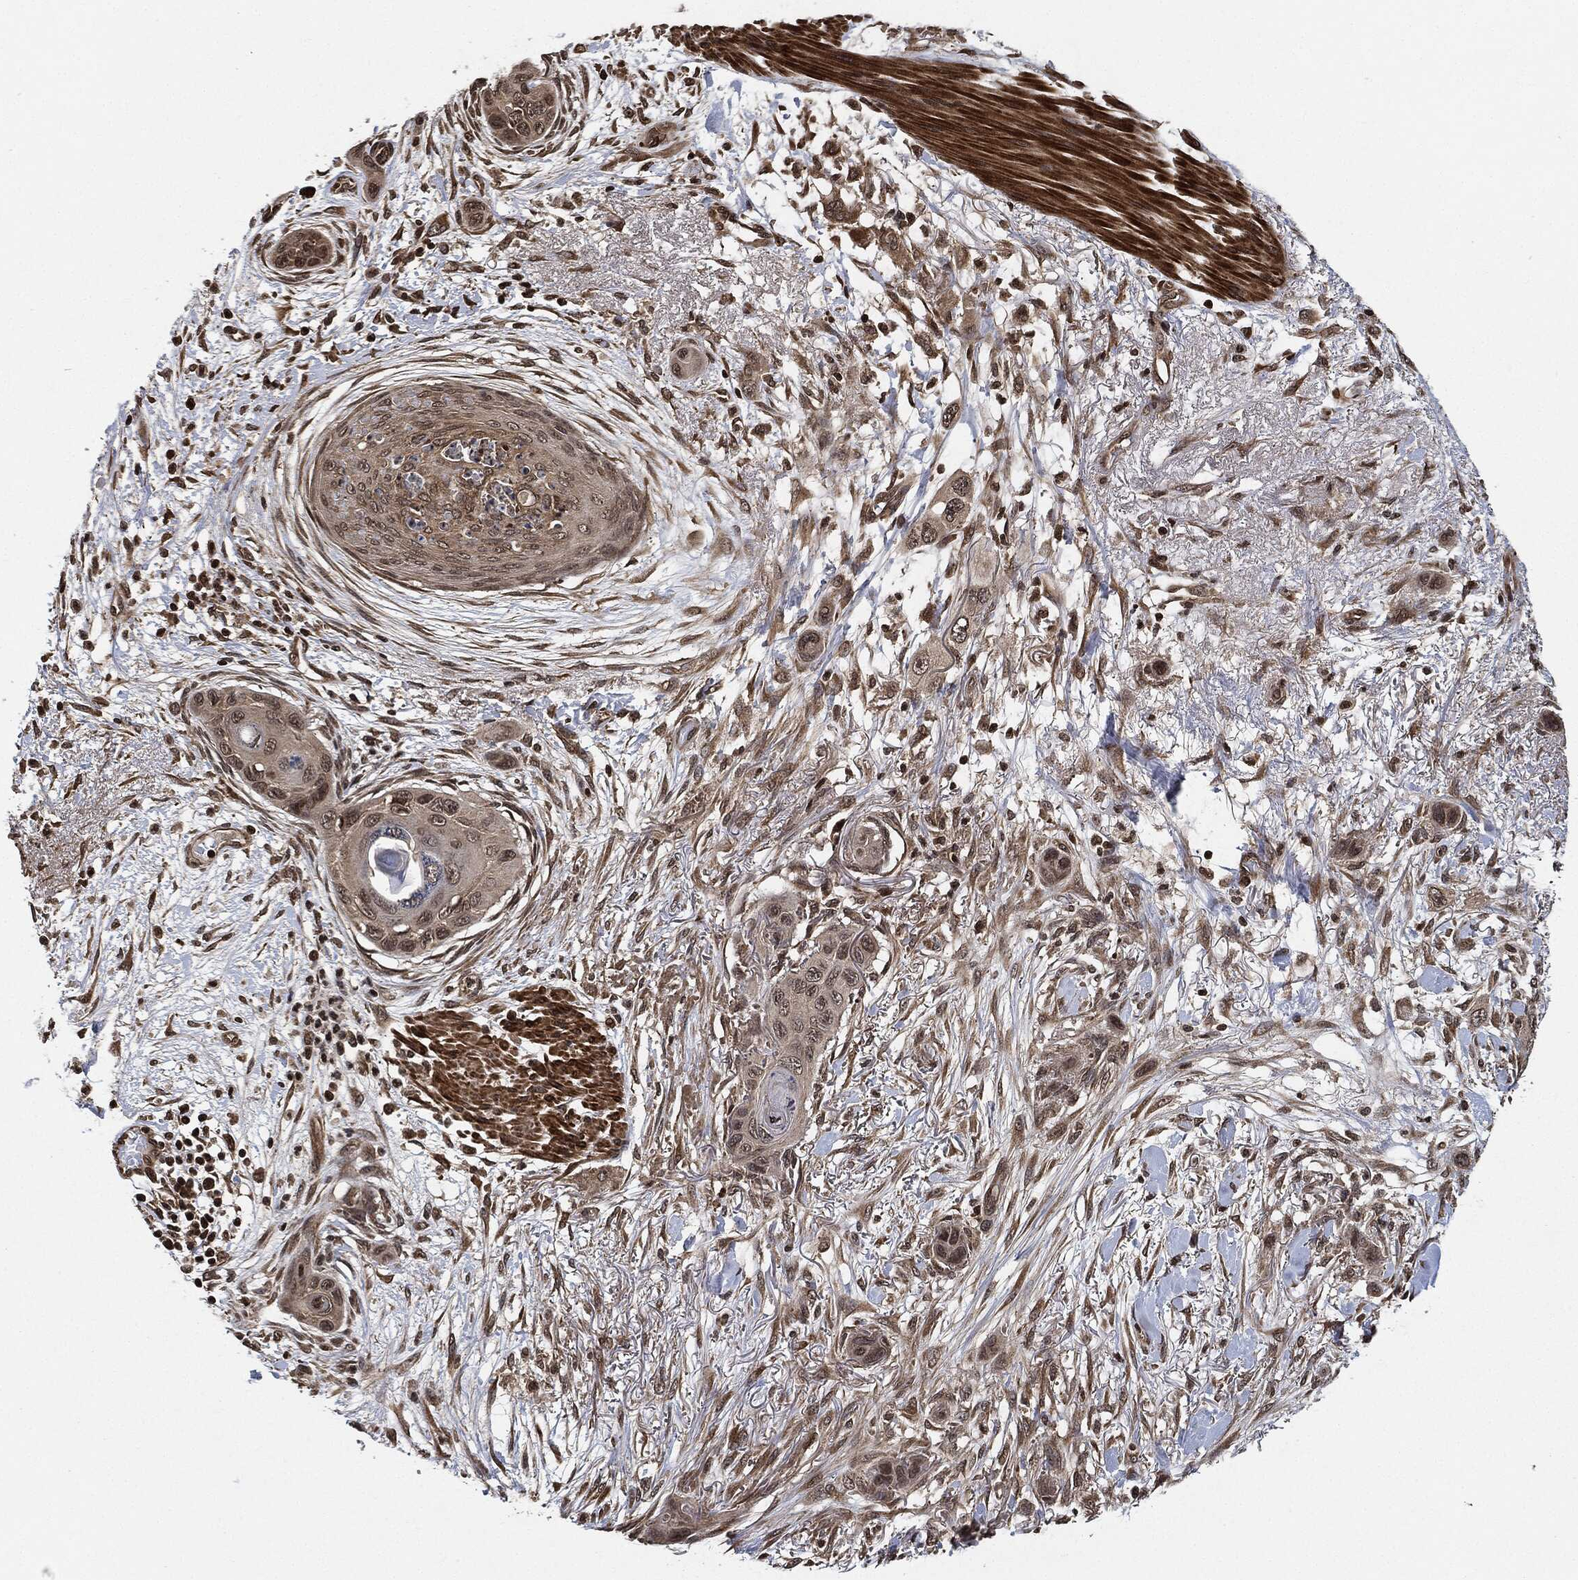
{"staining": {"intensity": "negative", "quantity": "none", "location": "none"}, "tissue": "skin cancer", "cell_type": "Tumor cells", "image_type": "cancer", "snomed": [{"axis": "morphology", "description": "Squamous cell carcinoma, NOS"}, {"axis": "topography", "description": "Skin"}], "caption": "Immunohistochemistry (IHC) of skin cancer (squamous cell carcinoma) reveals no positivity in tumor cells.", "gene": "PDK1", "patient": {"sex": "male", "age": 79}}